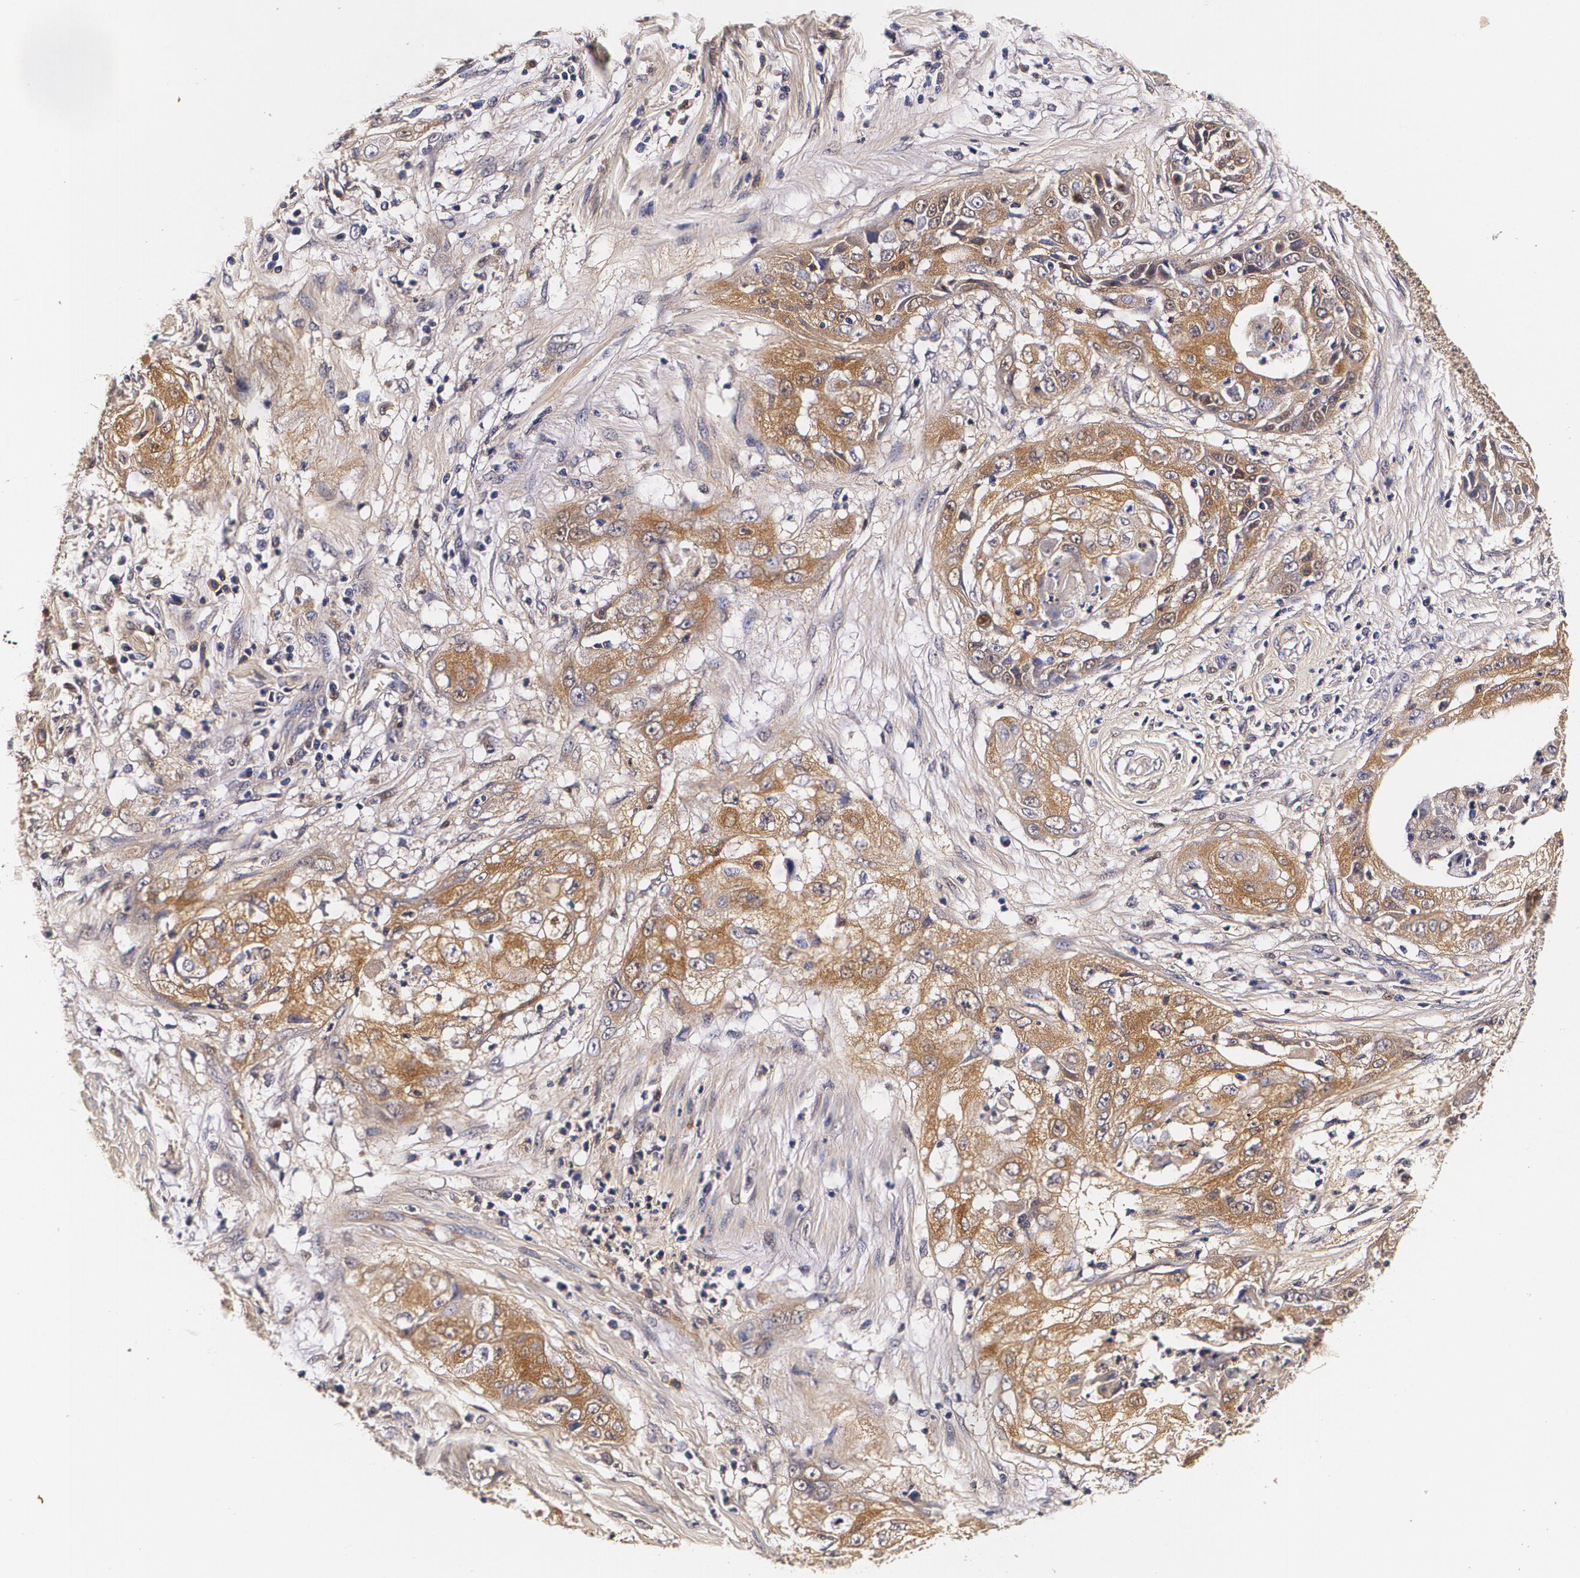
{"staining": {"intensity": "moderate", "quantity": ">75%", "location": "cytoplasmic/membranous"}, "tissue": "cervical cancer", "cell_type": "Tumor cells", "image_type": "cancer", "snomed": [{"axis": "morphology", "description": "Squamous cell carcinoma, NOS"}, {"axis": "topography", "description": "Cervix"}], "caption": "An immunohistochemistry image of tumor tissue is shown. Protein staining in brown shows moderate cytoplasmic/membranous positivity in squamous cell carcinoma (cervical) within tumor cells. (Brightfield microscopy of DAB IHC at high magnification).", "gene": "TTR", "patient": {"sex": "female", "age": 64}}